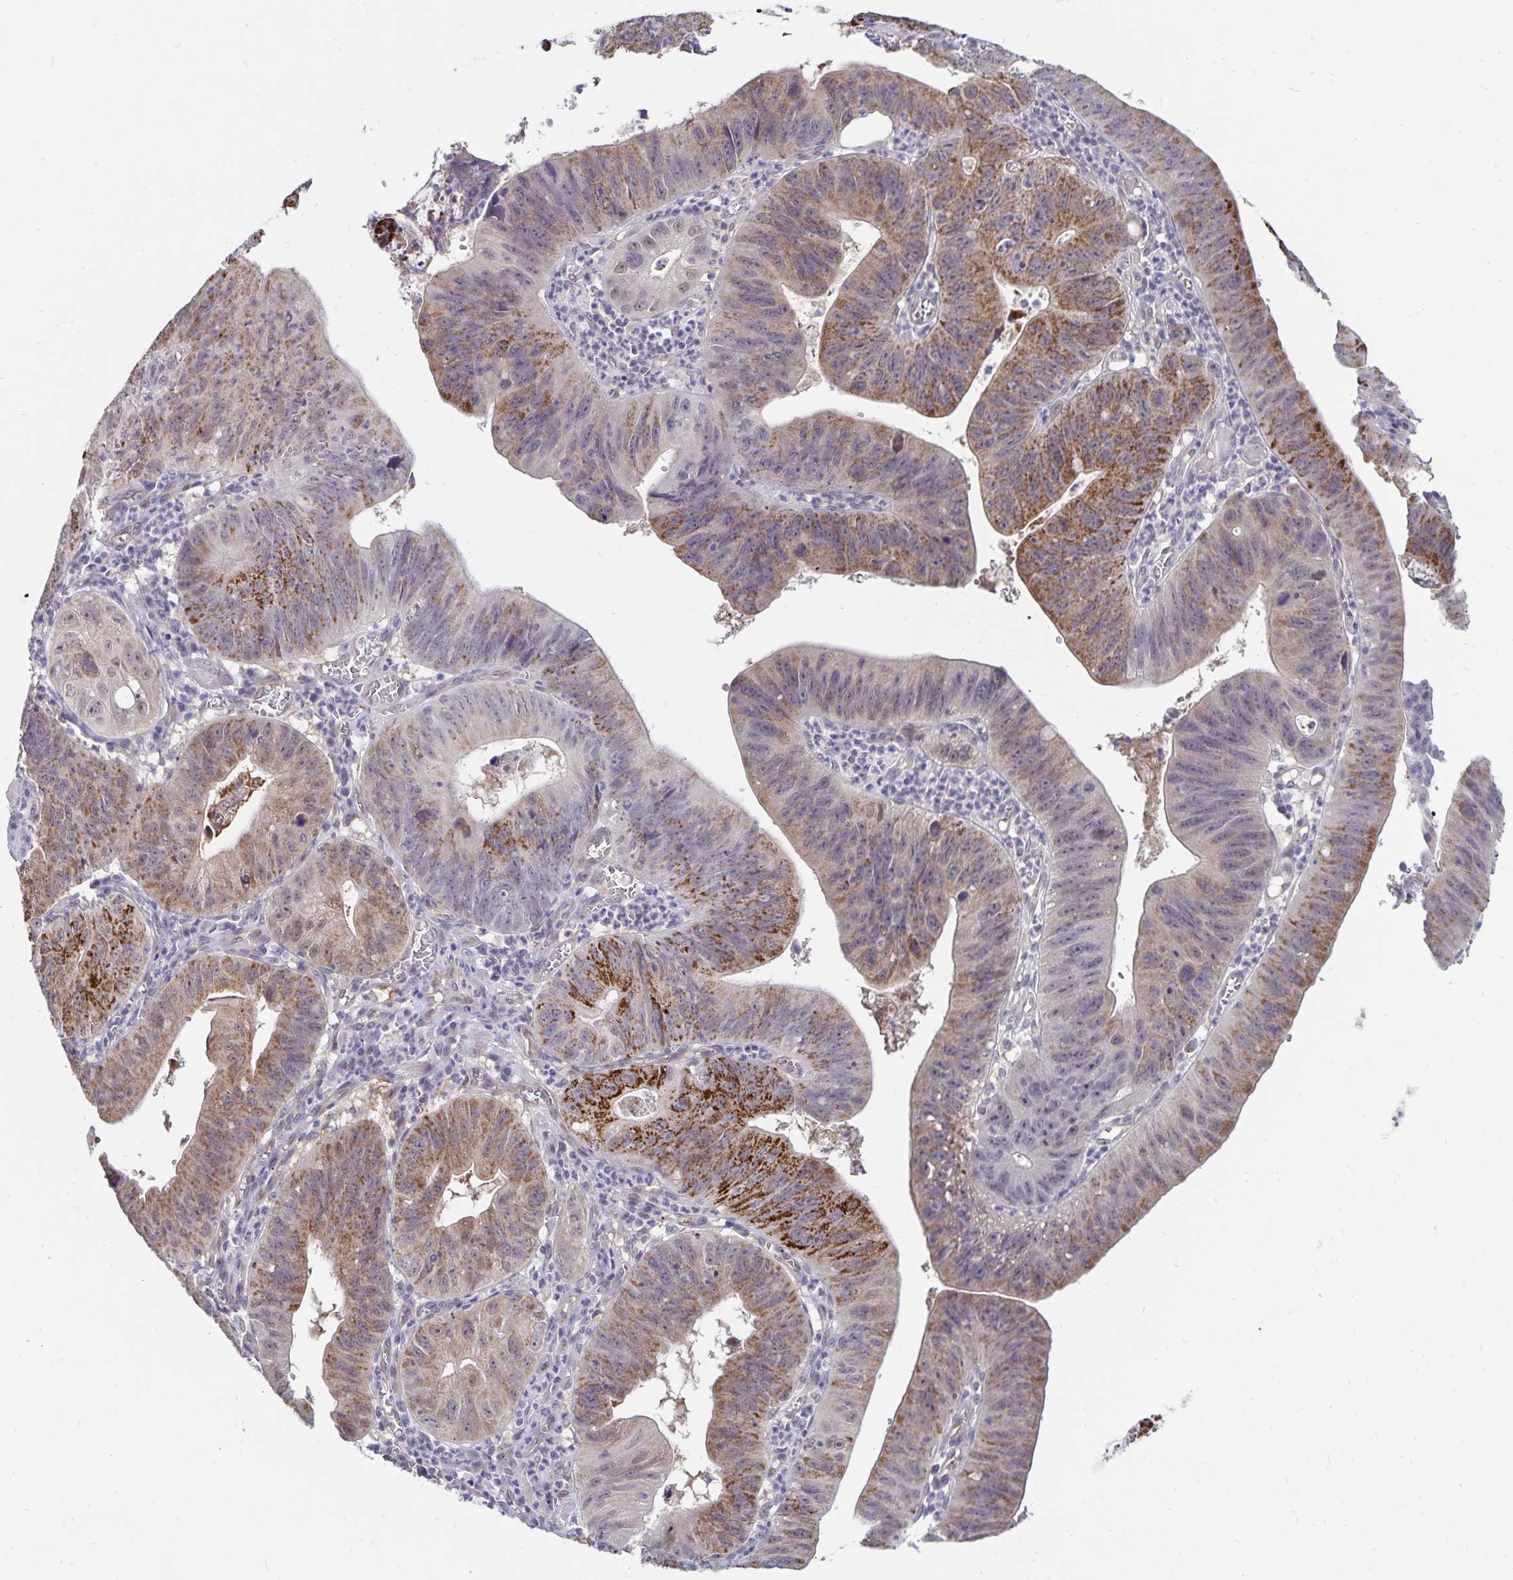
{"staining": {"intensity": "strong", "quantity": "25%-75%", "location": "cytoplasmic/membranous"}, "tissue": "stomach cancer", "cell_type": "Tumor cells", "image_type": "cancer", "snomed": [{"axis": "morphology", "description": "Adenocarcinoma, NOS"}, {"axis": "topography", "description": "Stomach"}], "caption": "Immunohistochemical staining of human stomach cancer shows high levels of strong cytoplasmic/membranous staining in approximately 25%-75% of tumor cells.", "gene": "CDKN2B", "patient": {"sex": "male", "age": 59}}